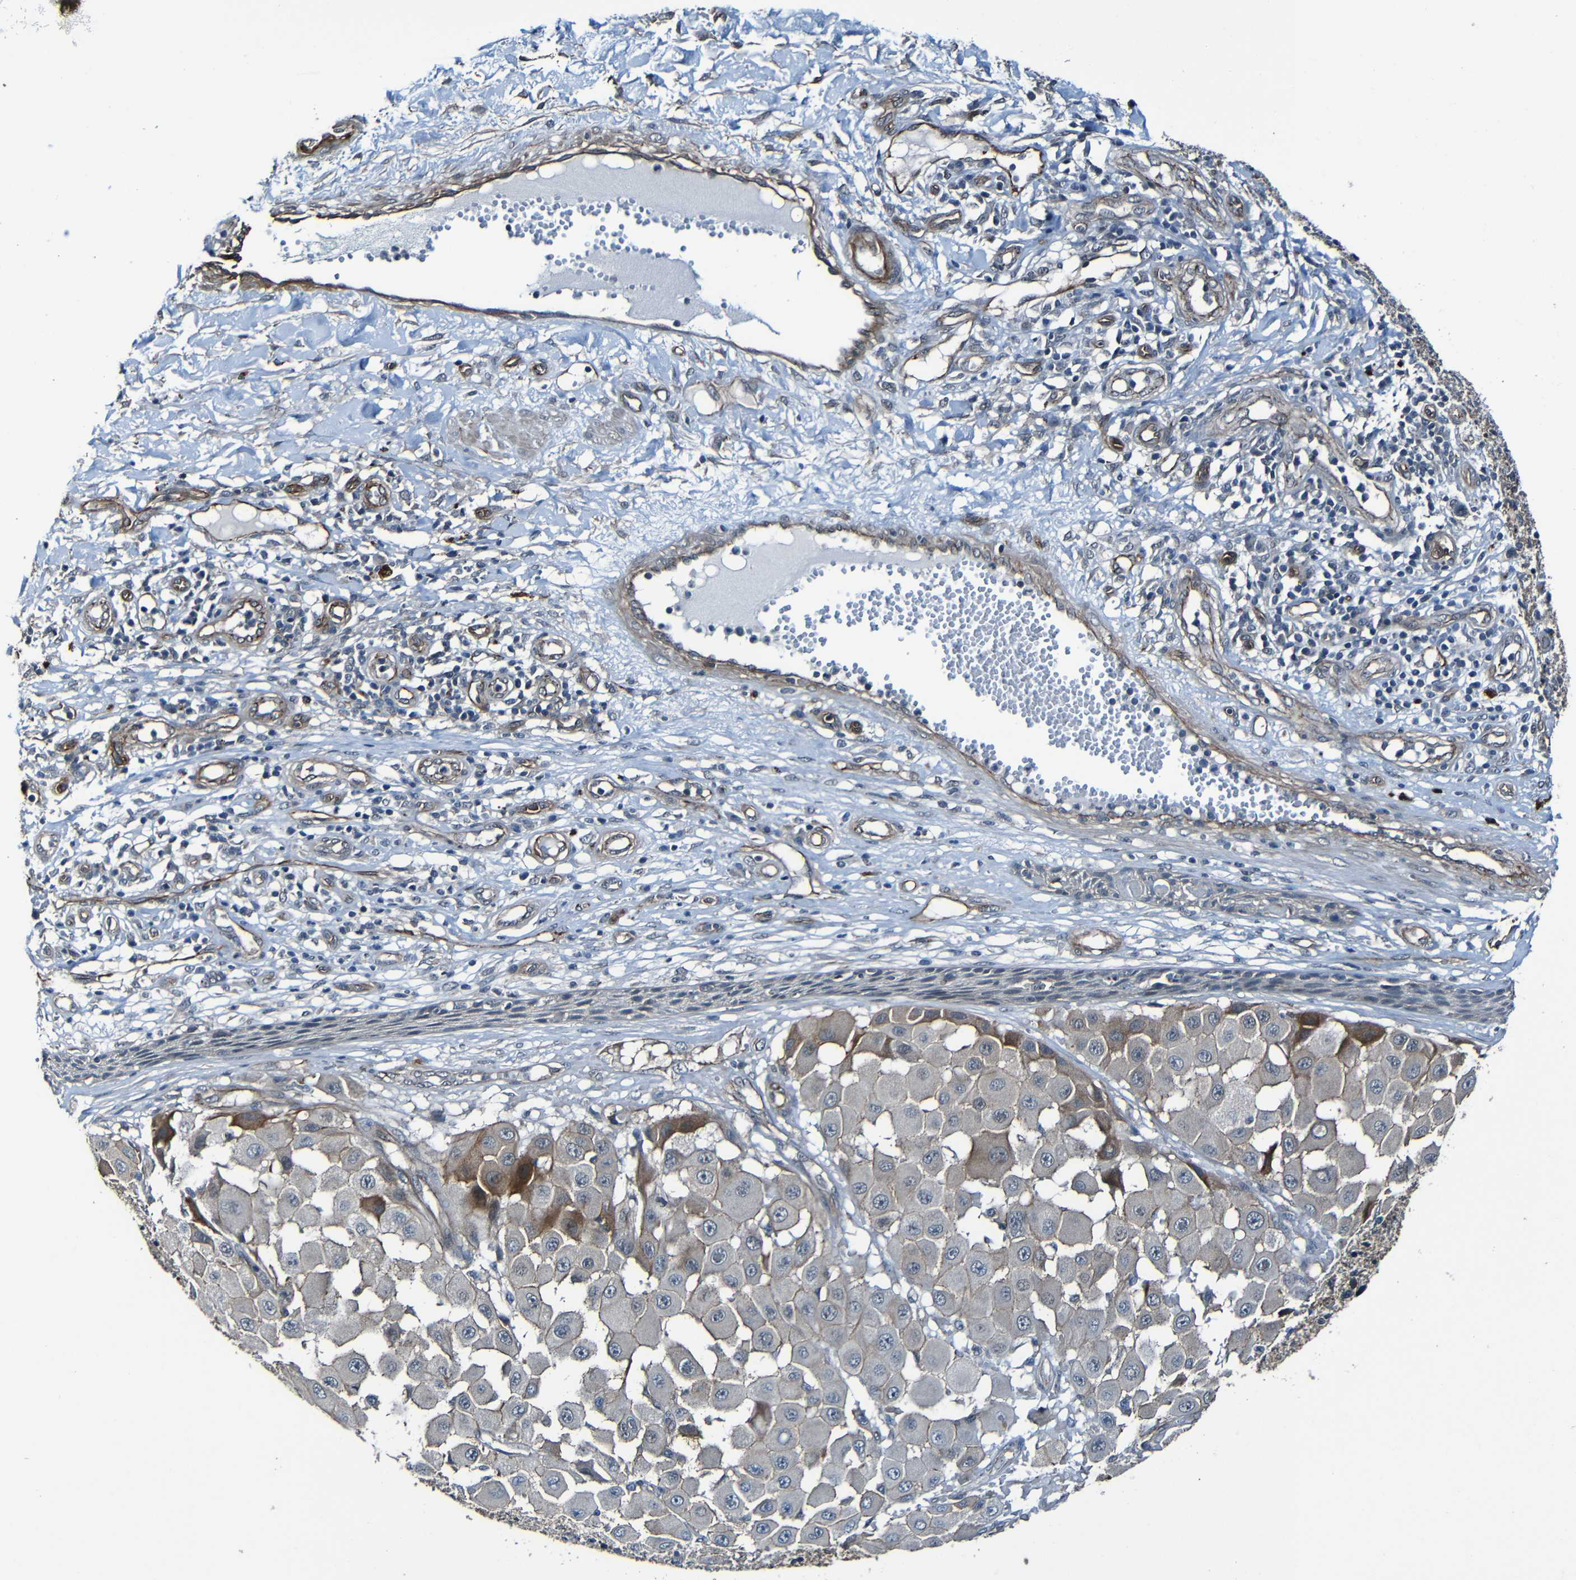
{"staining": {"intensity": "negative", "quantity": "none", "location": "none"}, "tissue": "melanoma", "cell_type": "Tumor cells", "image_type": "cancer", "snomed": [{"axis": "morphology", "description": "Malignant melanoma, NOS"}, {"axis": "topography", "description": "Skin"}], "caption": "Immunohistochemistry (IHC) of human malignant melanoma reveals no positivity in tumor cells. The staining is performed using DAB (3,3'-diaminobenzidine) brown chromogen with nuclei counter-stained in using hematoxylin.", "gene": "LGR5", "patient": {"sex": "female", "age": 81}}